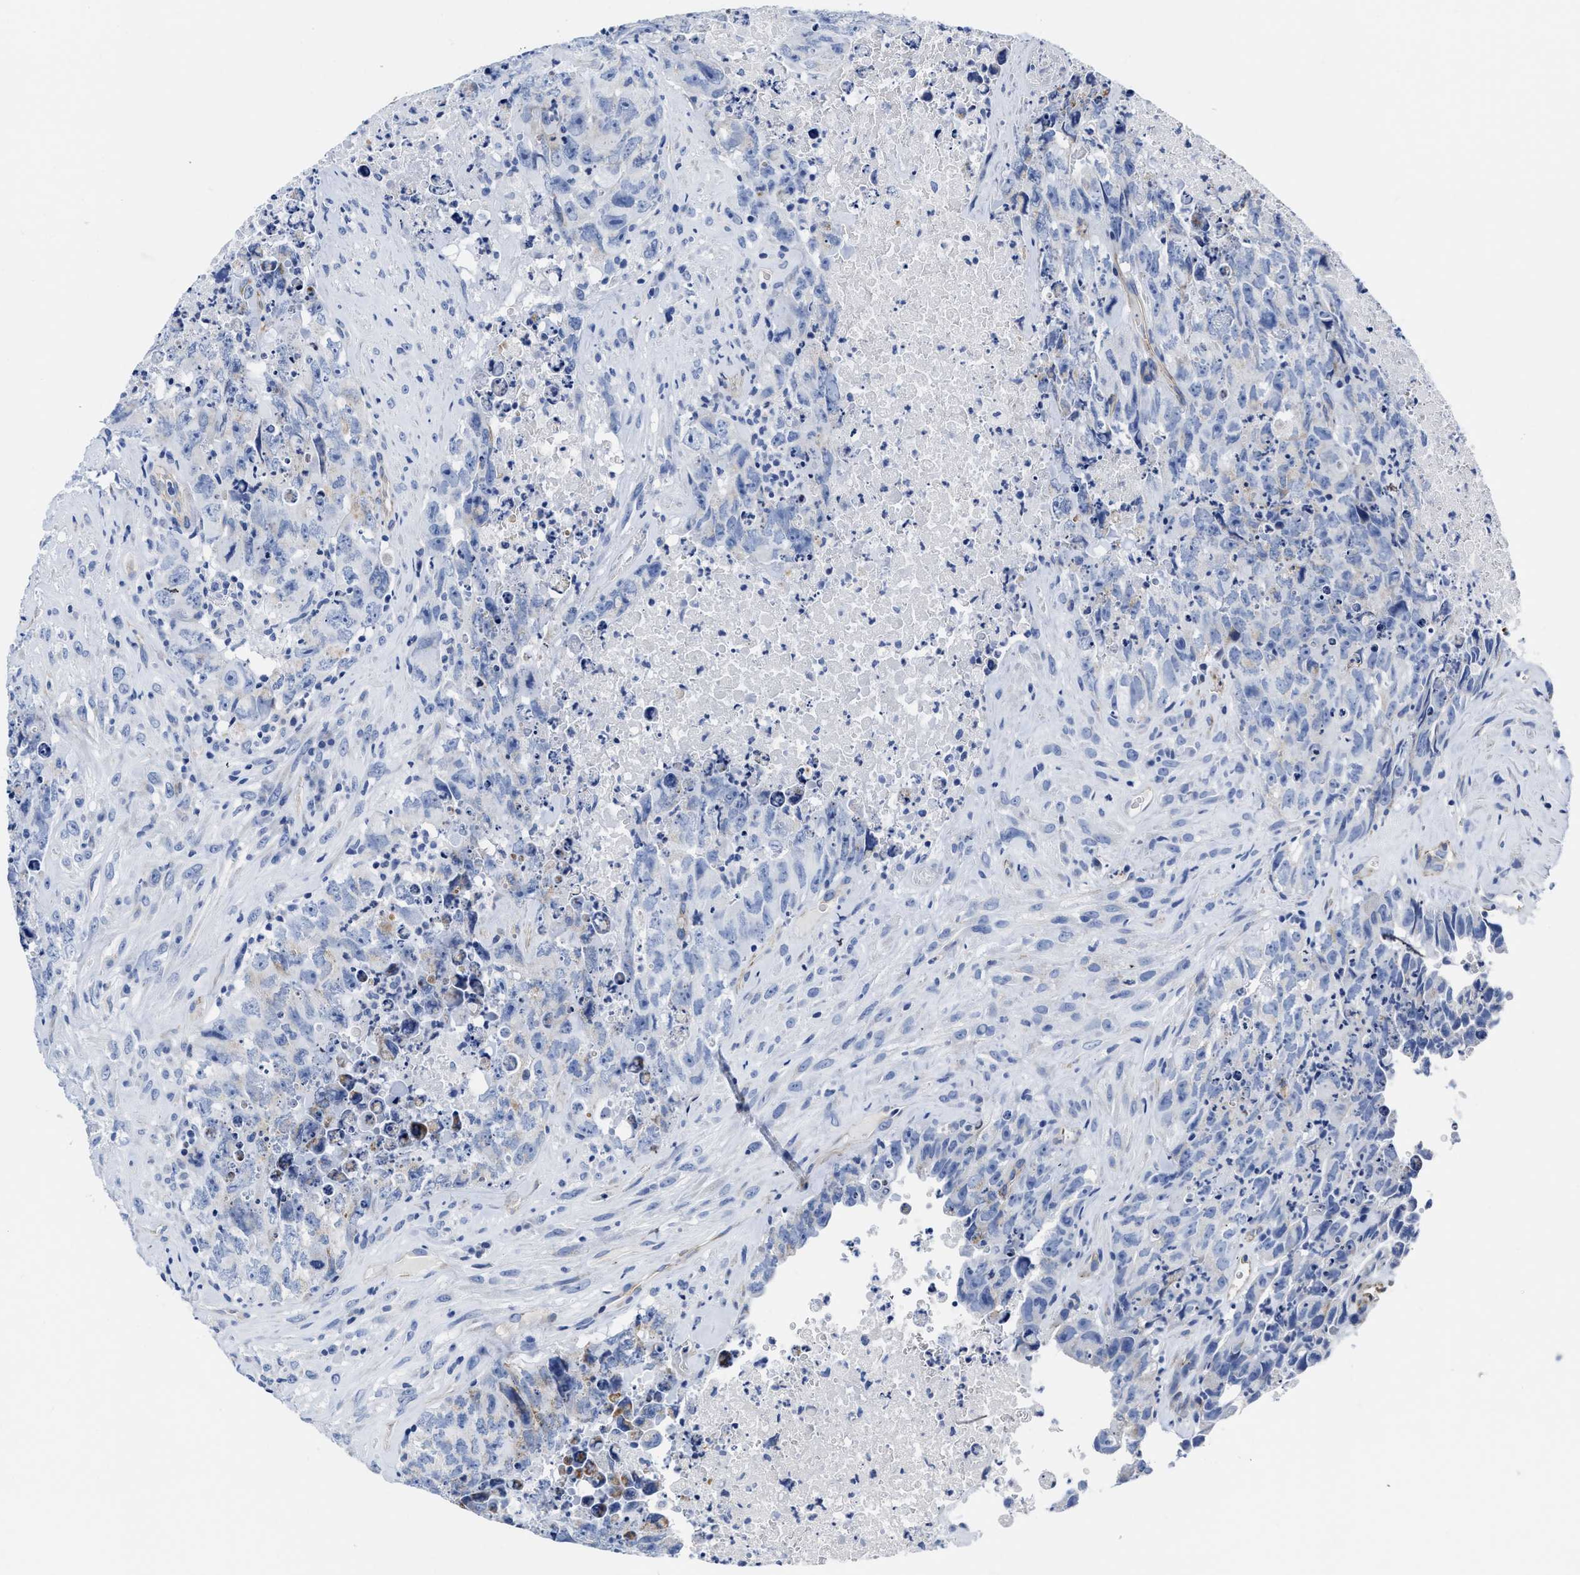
{"staining": {"intensity": "negative", "quantity": "none", "location": "none"}, "tissue": "testis cancer", "cell_type": "Tumor cells", "image_type": "cancer", "snomed": [{"axis": "morphology", "description": "Carcinoma, Embryonal, NOS"}, {"axis": "topography", "description": "Testis"}], "caption": "Photomicrograph shows no protein positivity in tumor cells of testis cancer tissue. The staining was performed using DAB (3,3'-diaminobenzidine) to visualize the protein expression in brown, while the nuclei were stained in blue with hematoxylin (Magnification: 20x).", "gene": "KCNMB3", "patient": {"sex": "male", "age": 32}}